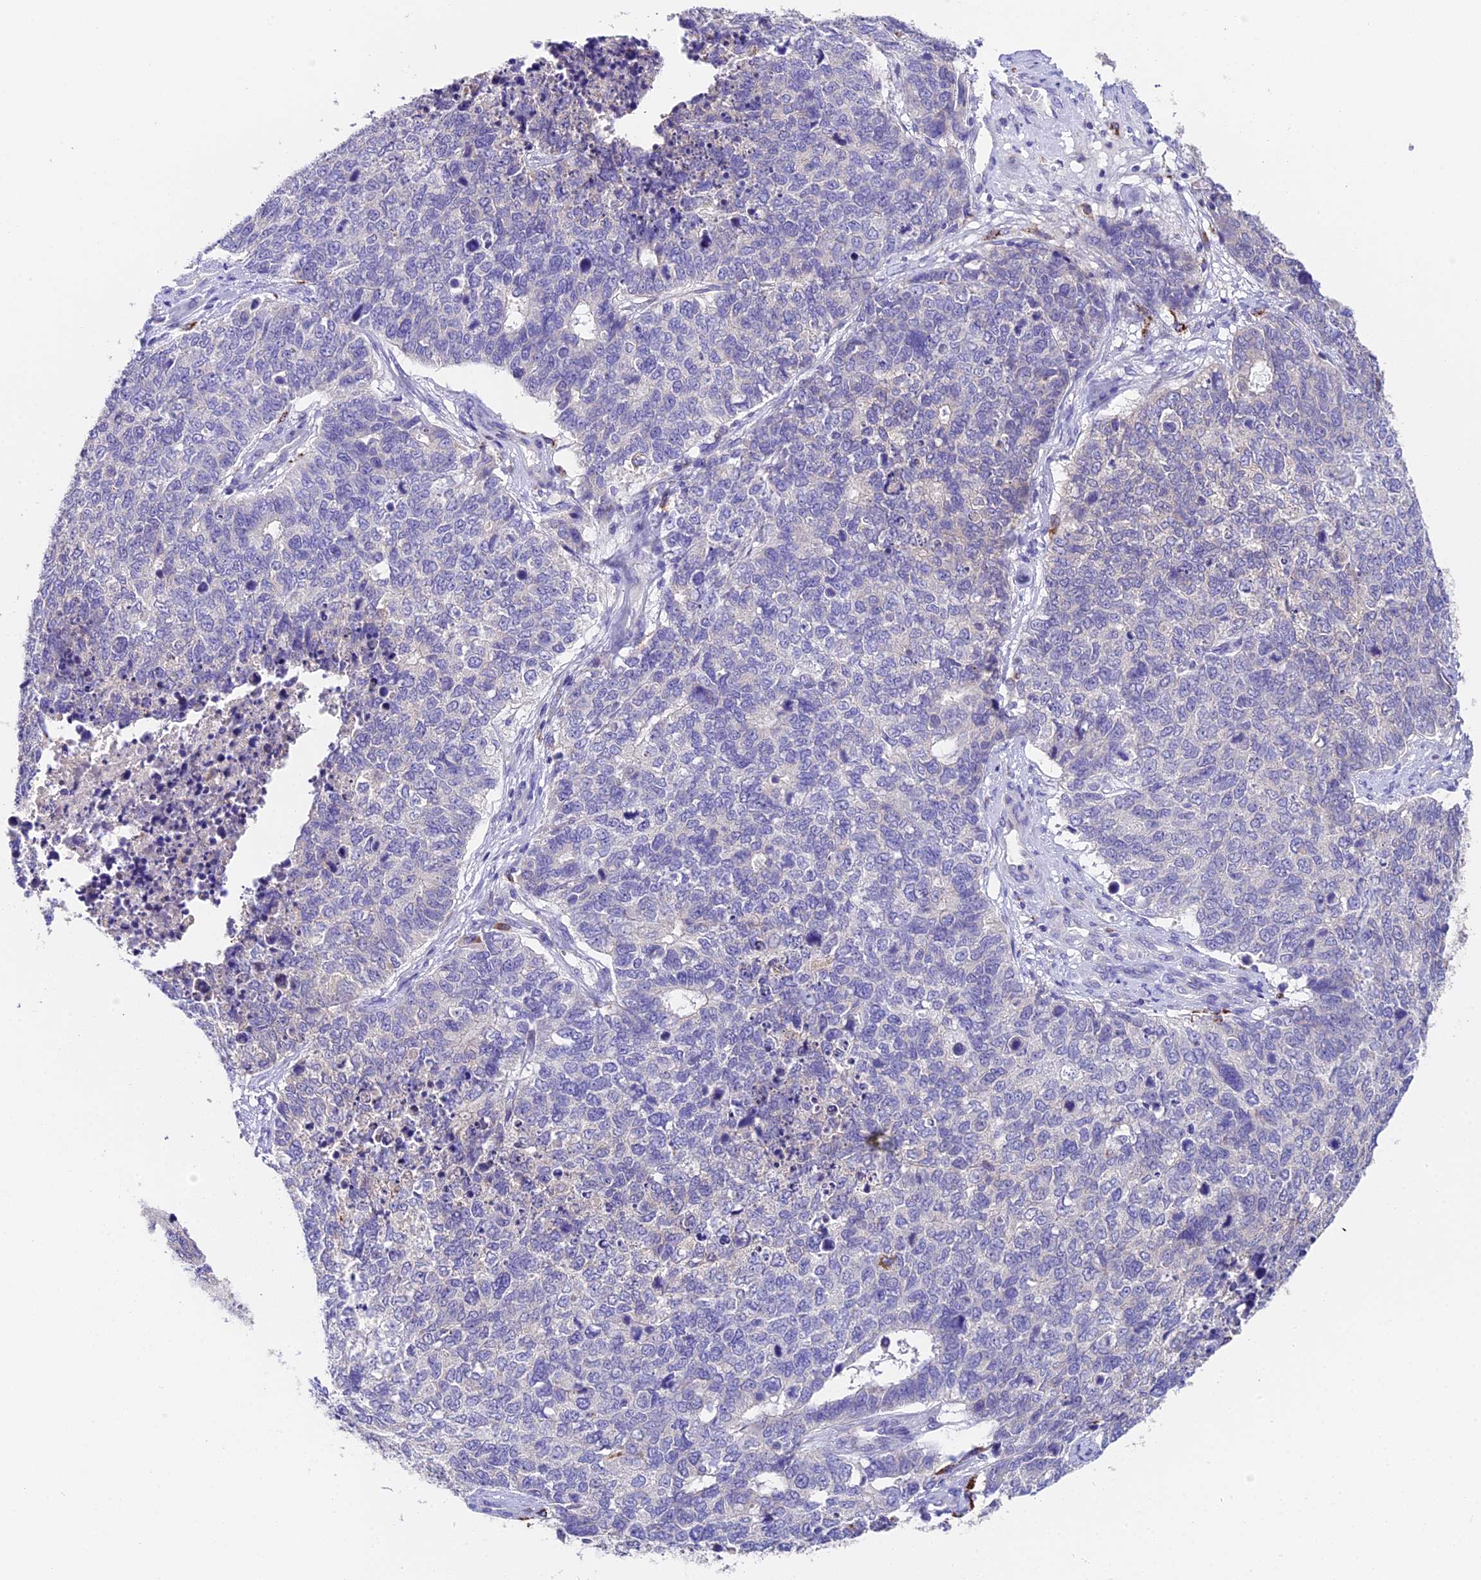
{"staining": {"intensity": "negative", "quantity": "none", "location": "none"}, "tissue": "cervical cancer", "cell_type": "Tumor cells", "image_type": "cancer", "snomed": [{"axis": "morphology", "description": "Squamous cell carcinoma, NOS"}, {"axis": "topography", "description": "Cervix"}], "caption": "Tumor cells are negative for brown protein staining in cervical squamous cell carcinoma.", "gene": "LYPD6", "patient": {"sex": "female", "age": 63}}